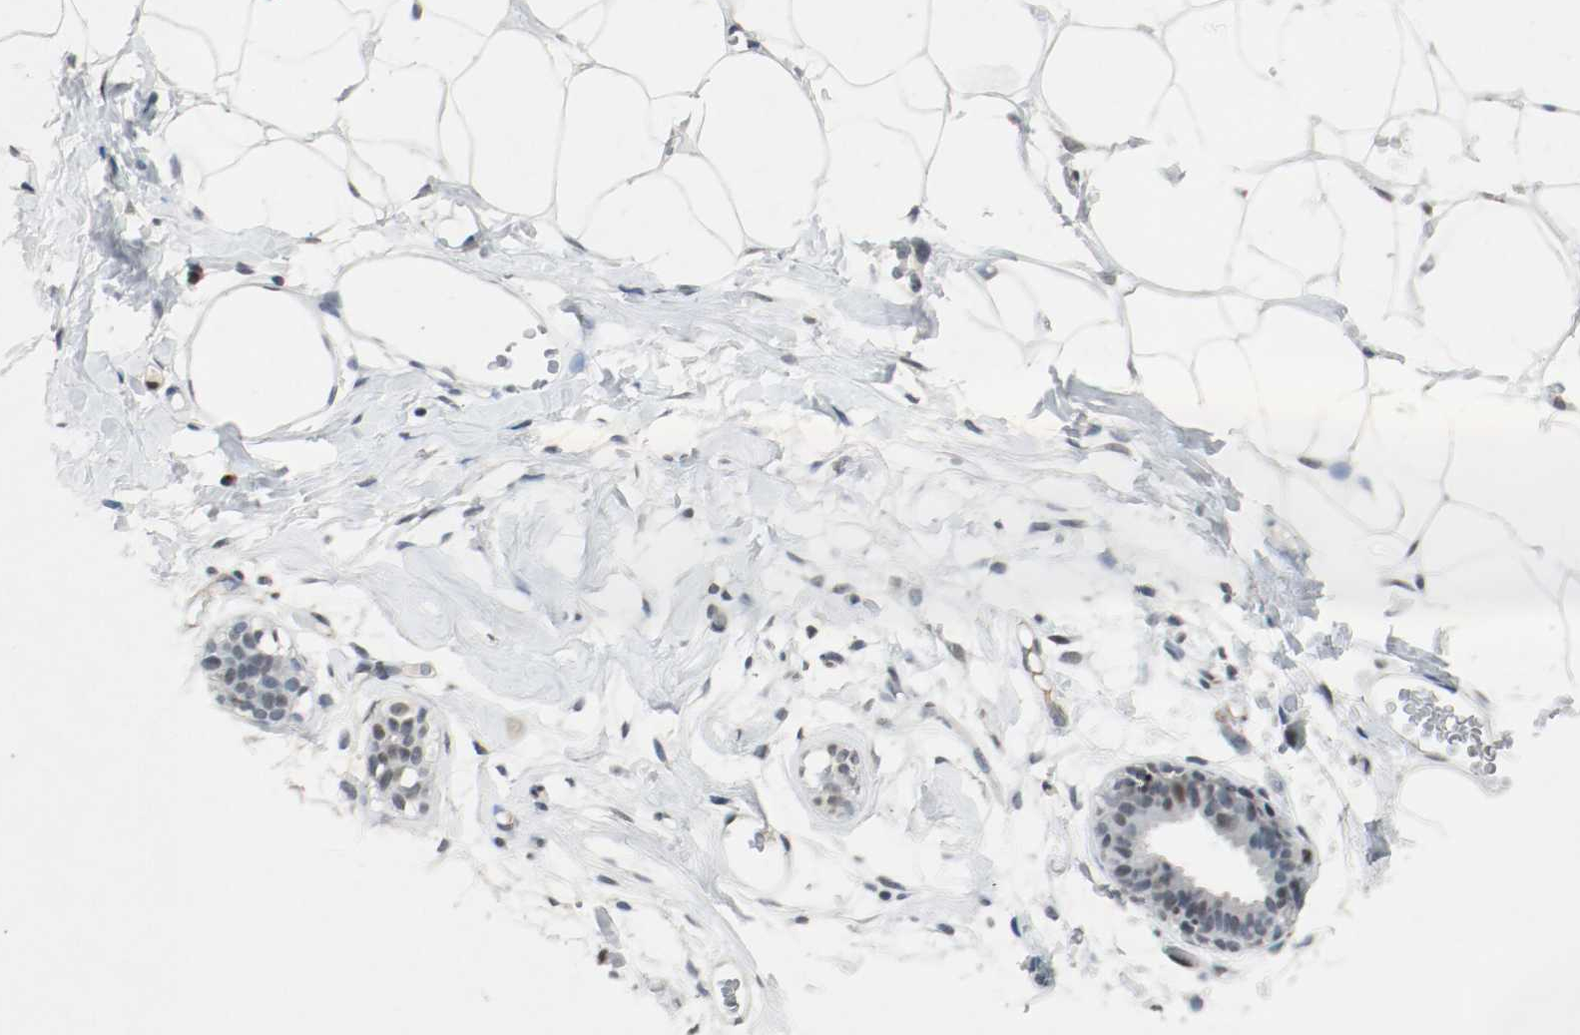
{"staining": {"intensity": "moderate", "quantity": "<25%", "location": "nuclear"}, "tissue": "adipose tissue", "cell_type": "Adipocytes", "image_type": "normal", "snomed": [{"axis": "morphology", "description": "Normal tissue, NOS"}, {"axis": "topography", "description": "Breast"}, {"axis": "topography", "description": "Soft tissue"}], "caption": "Moderate nuclear expression is identified in about <25% of adipocytes in normal adipose tissue. The protein of interest is shown in brown color, while the nuclei are stained blue.", "gene": "DNMT1", "patient": {"sex": "female", "age": 25}}